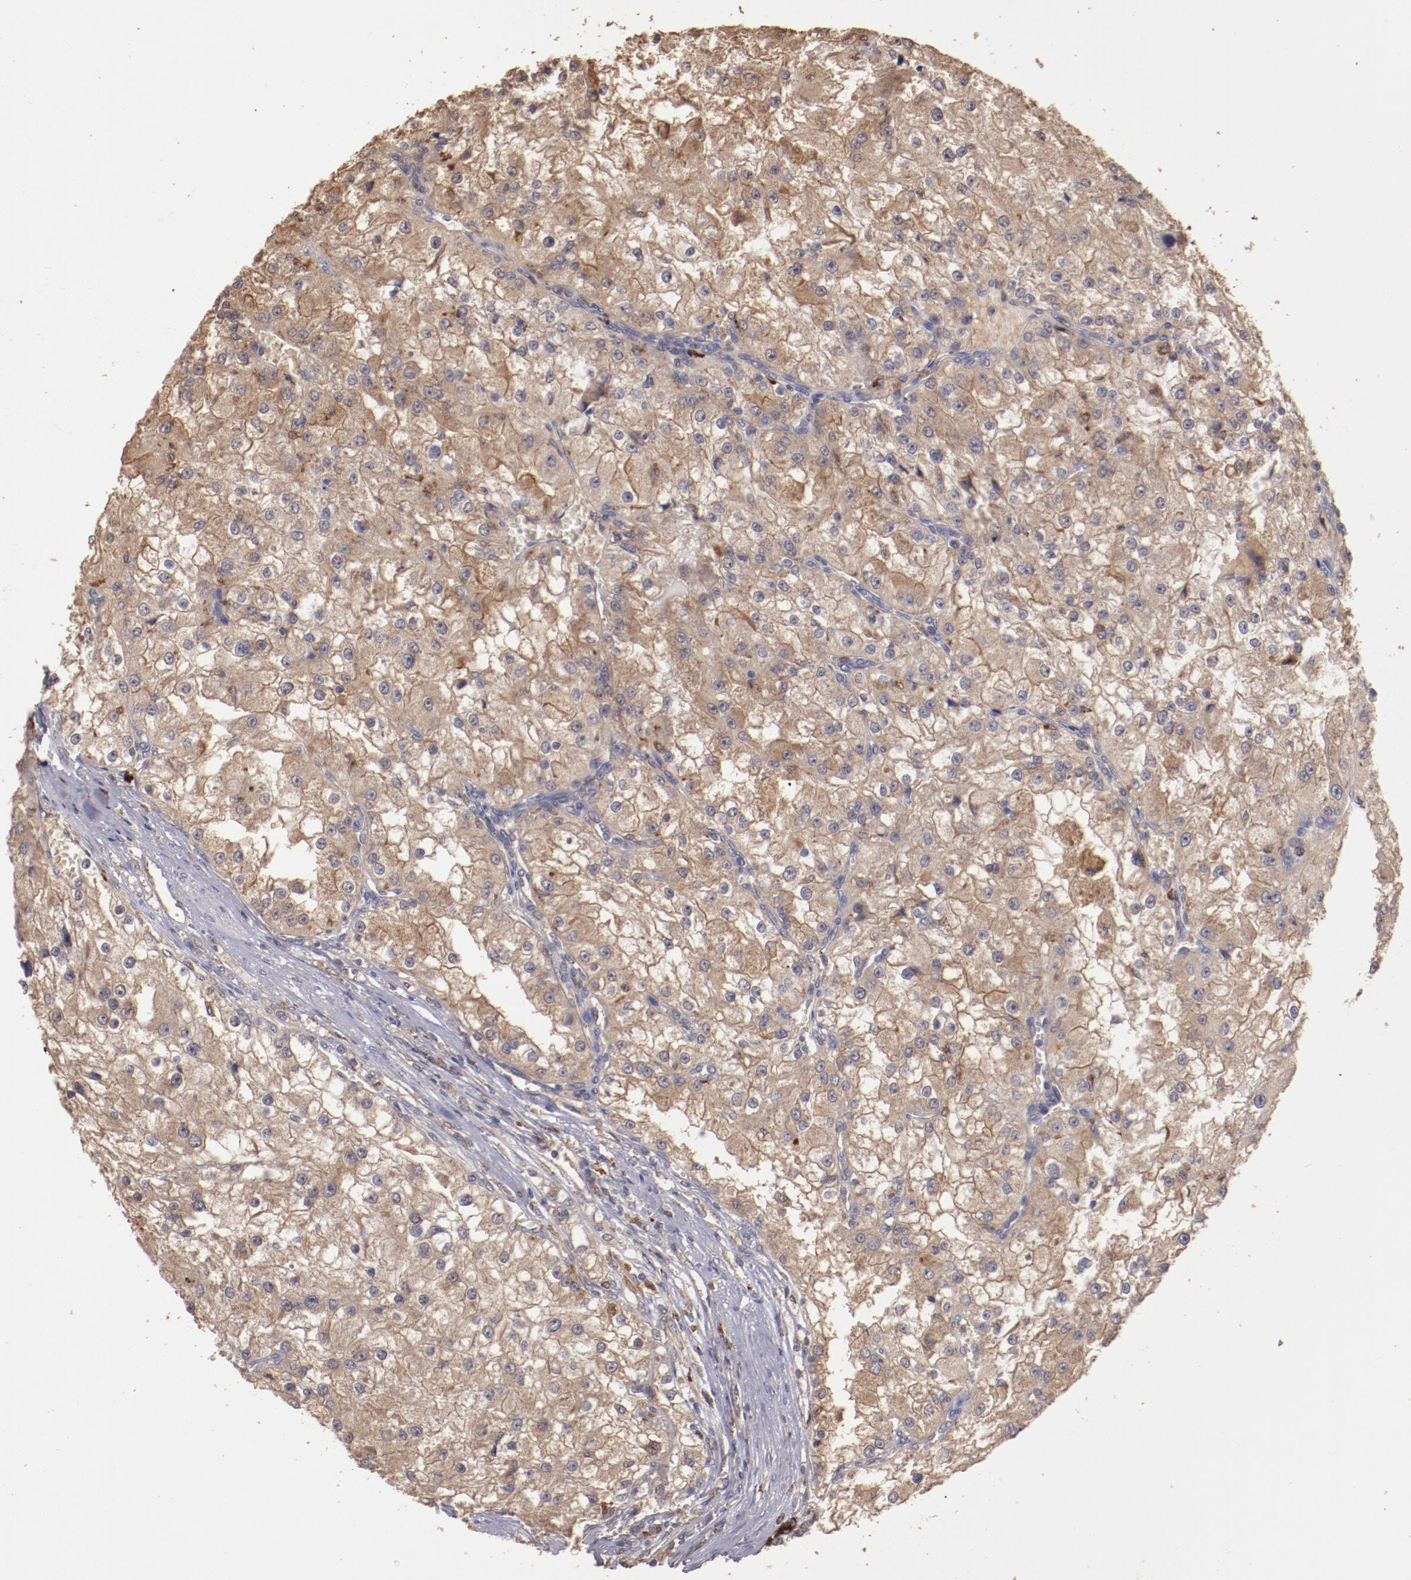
{"staining": {"intensity": "moderate", "quantity": ">75%", "location": "cytoplasmic/membranous"}, "tissue": "renal cancer", "cell_type": "Tumor cells", "image_type": "cancer", "snomed": [{"axis": "morphology", "description": "Adenocarcinoma, NOS"}, {"axis": "topography", "description": "Kidney"}], "caption": "Renal adenocarcinoma tissue exhibits moderate cytoplasmic/membranous positivity in approximately >75% of tumor cells", "gene": "SRRD", "patient": {"sex": "female", "age": 74}}